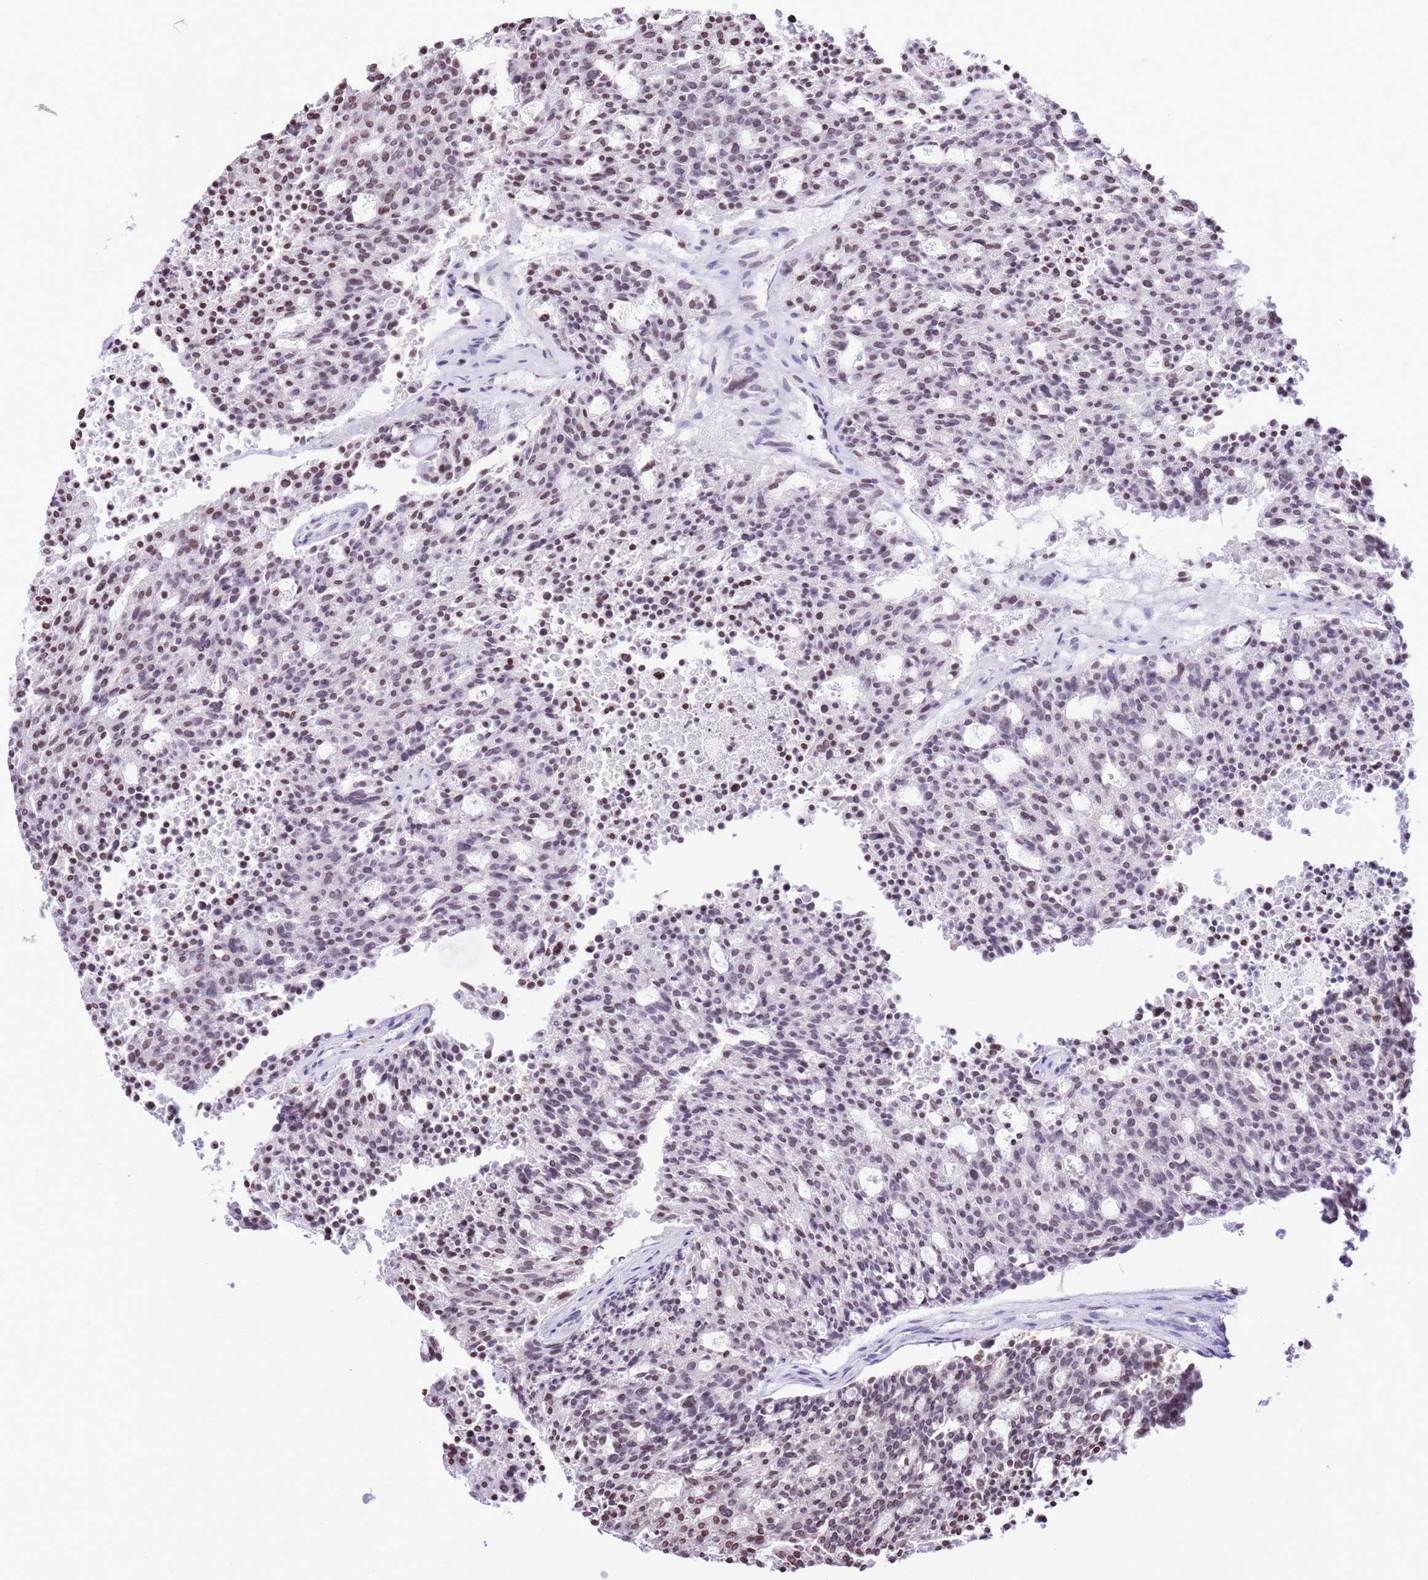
{"staining": {"intensity": "moderate", "quantity": "25%-75%", "location": "nuclear"}, "tissue": "carcinoid", "cell_type": "Tumor cells", "image_type": "cancer", "snomed": [{"axis": "morphology", "description": "Carcinoid, malignant, NOS"}, {"axis": "topography", "description": "Pancreas"}], "caption": "Immunohistochemistry (IHC) micrograph of neoplastic tissue: carcinoid stained using immunohistochemistry (IHC) exhibits medium levels of moderate protein expression localized specifically in the nuclear of tumor cells, appearing as a nuclear brown color.", "gene": "PRR15", "patient": {"sex": "female", "age": 54}}